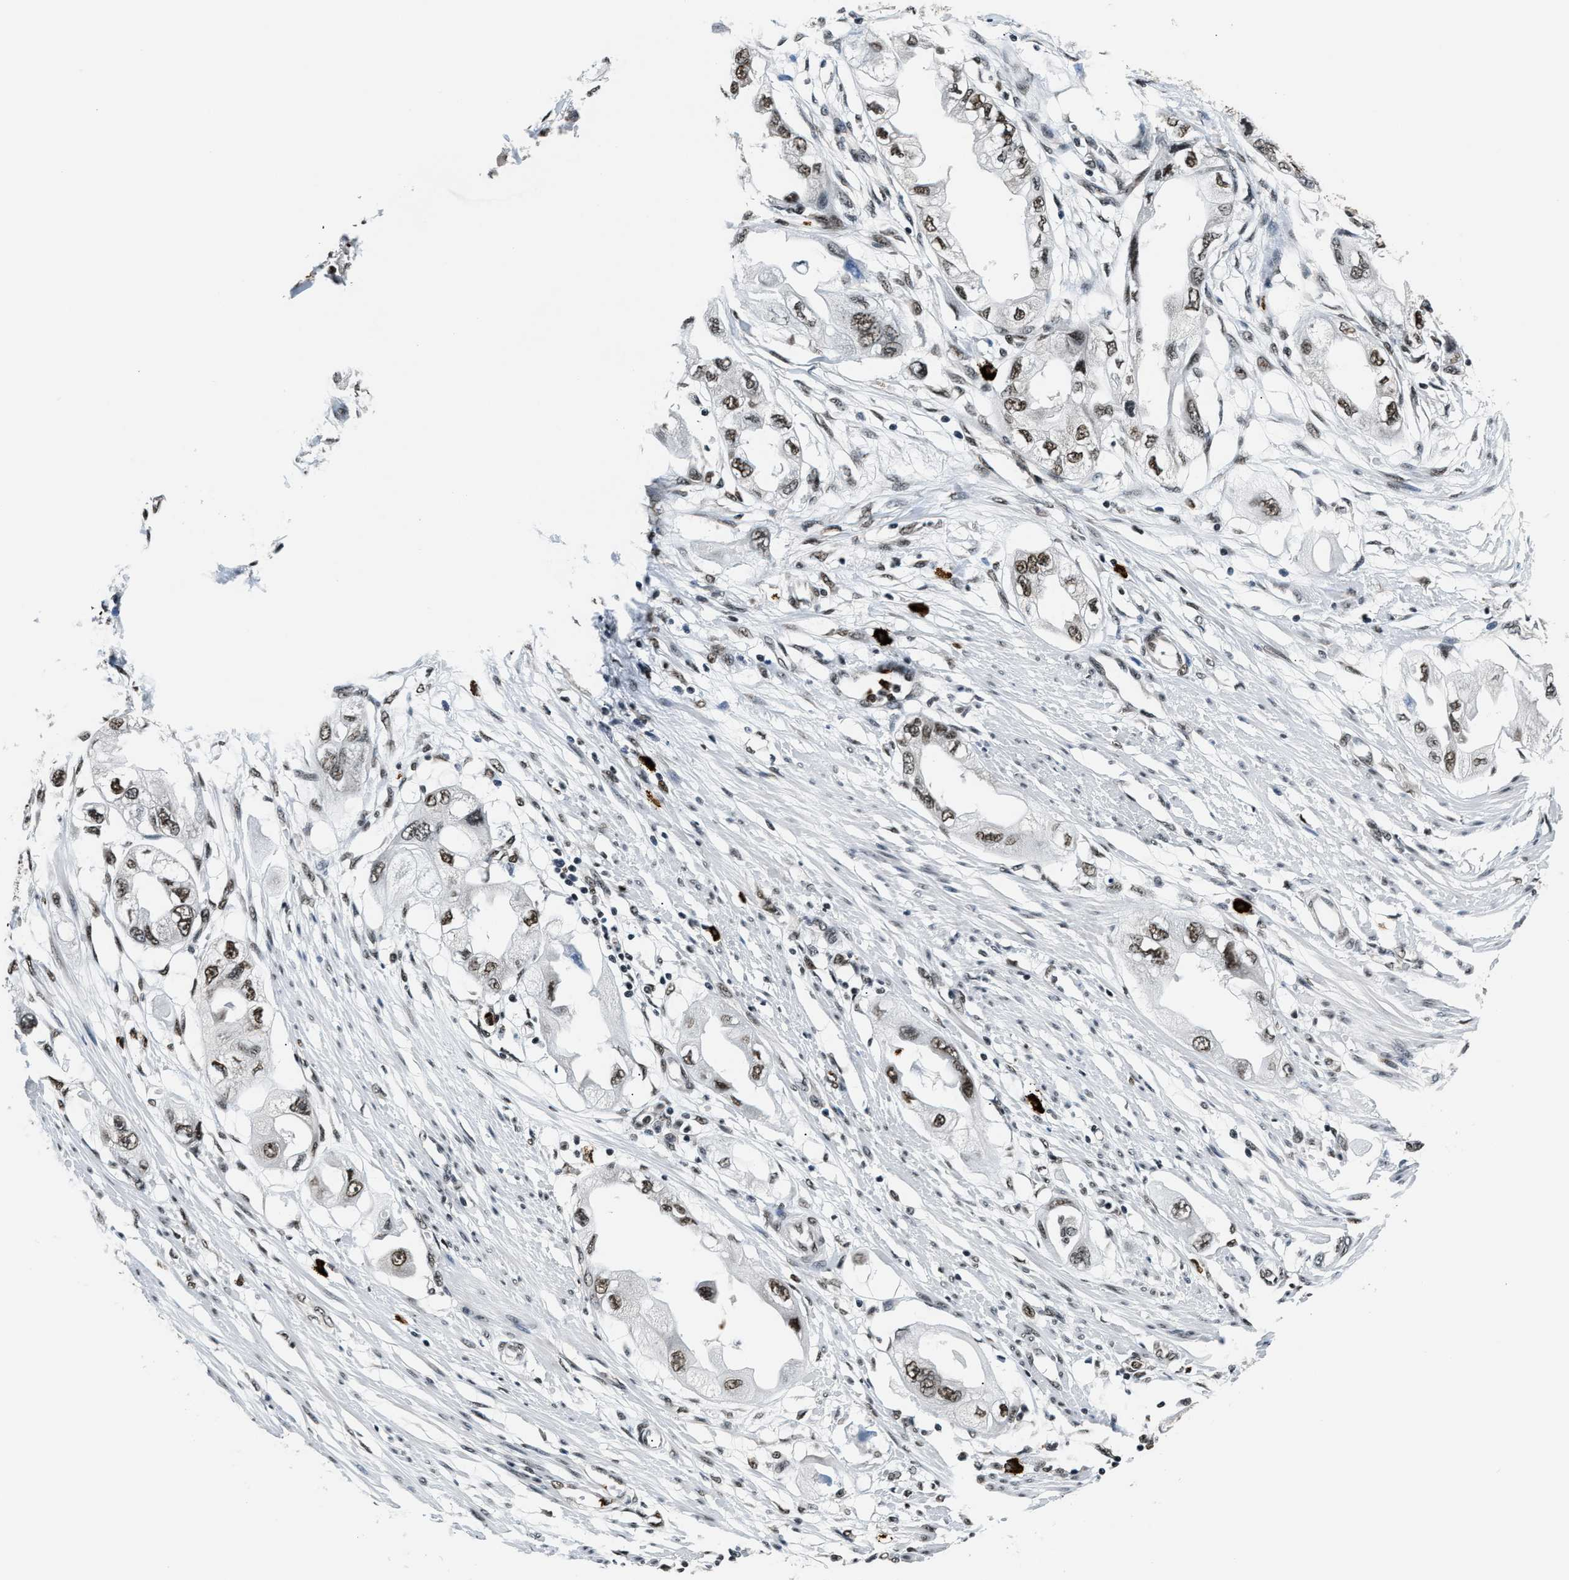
{"staining": {"intensity": "moderate", "quantity": ">75%", "location": "nuclear"}, "tissue": "endometrial cancer", "cell_type": "Tumor cells", "image_type": "cancer", "snomed": [{"axis": "morphology", "description": "Adenocarcinoma, NOS"}, {"axis": "topography", "description": "Endometrium"}], "caption": "Immunohistochemistry micrograph of human adenocarcinoma (endometrial) stained for a protein (brown), which shows medium levels of moderate nuclear positivity in approximately >75% of tumor cells.", "gene": "CCNDBP1", "patient": {"sex": "female", "age": 67}}